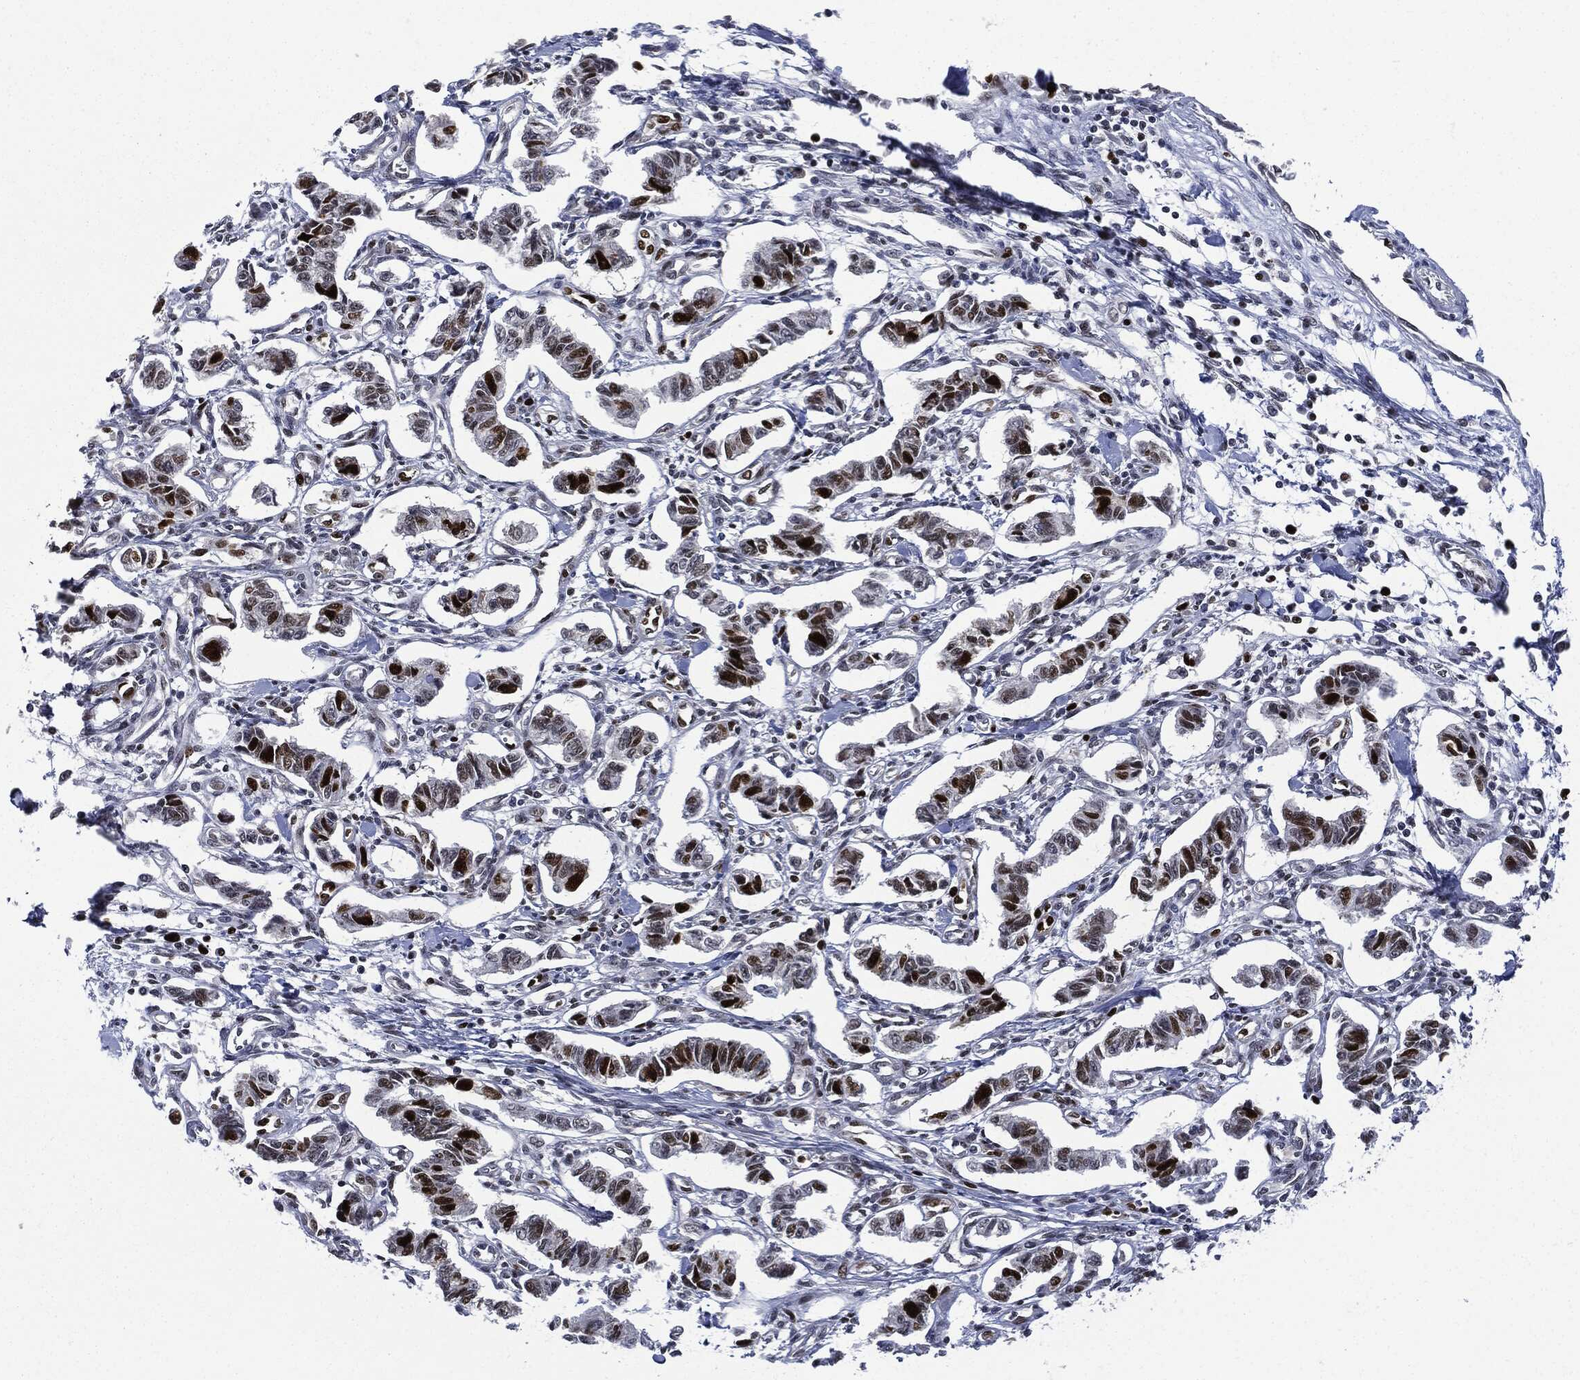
{"staining": {"intensity": "strong", "quantity": "<25%", "location": "nuclear"}, "tissue": "carcinoid", "cell_type": "Tumor cells", "image_type": "cancer", "snomed": [{"axis": "morphology", "description": "Carcinoid, malignant, NOS"}, {"axis": "topography", "description": "Kidney"}], "caption": "An image showing strong nuclear staining in about <25% of tumor cells in carcinoid (malignant), as visualized by brown immunohistochemical staining.", "gene": "PCNA", "patient": {"sex": "female", "age": 41}}